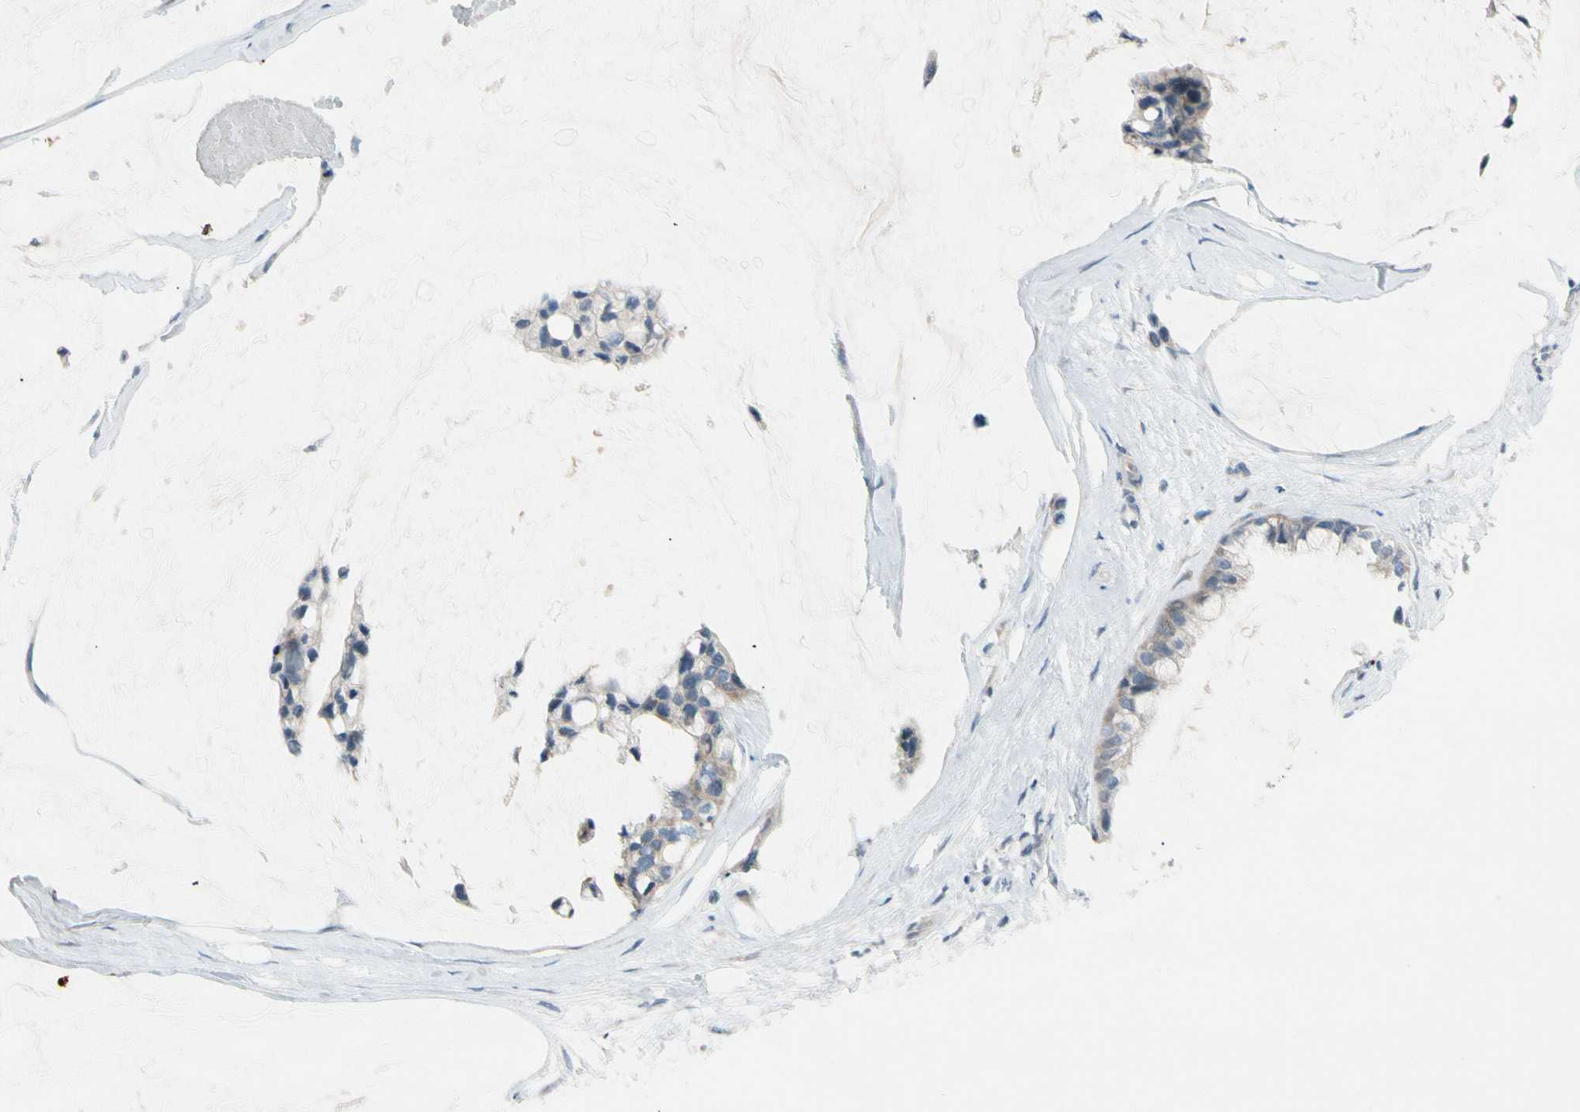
{"staining": {"intensity": "weak", "quantity": ">75%", "location": "cytoplasmic/membranous"}, "tissue": "ovarian cancer", "cell_type": "Tumor cells", "image_type": "cancer", "snomed": [{"axis": "morphology", "description": "Cystadenocarcinoma, mucinous, NOS"}, {"axis": "topography", "description": "Ovary"}], "caption": "Protein expression analysis of ovarian mucinous cystadenocarcinoma exhibits weak cytoplasmic/membranous expression in approximately >75% of tumor cells. (DAB (3,3'-diaminobenzidine) = brown stain, brightfield microscopy at high magnification).", "gene": "PIP5K1B", "patient": {"sex": "female", "age": 39}}